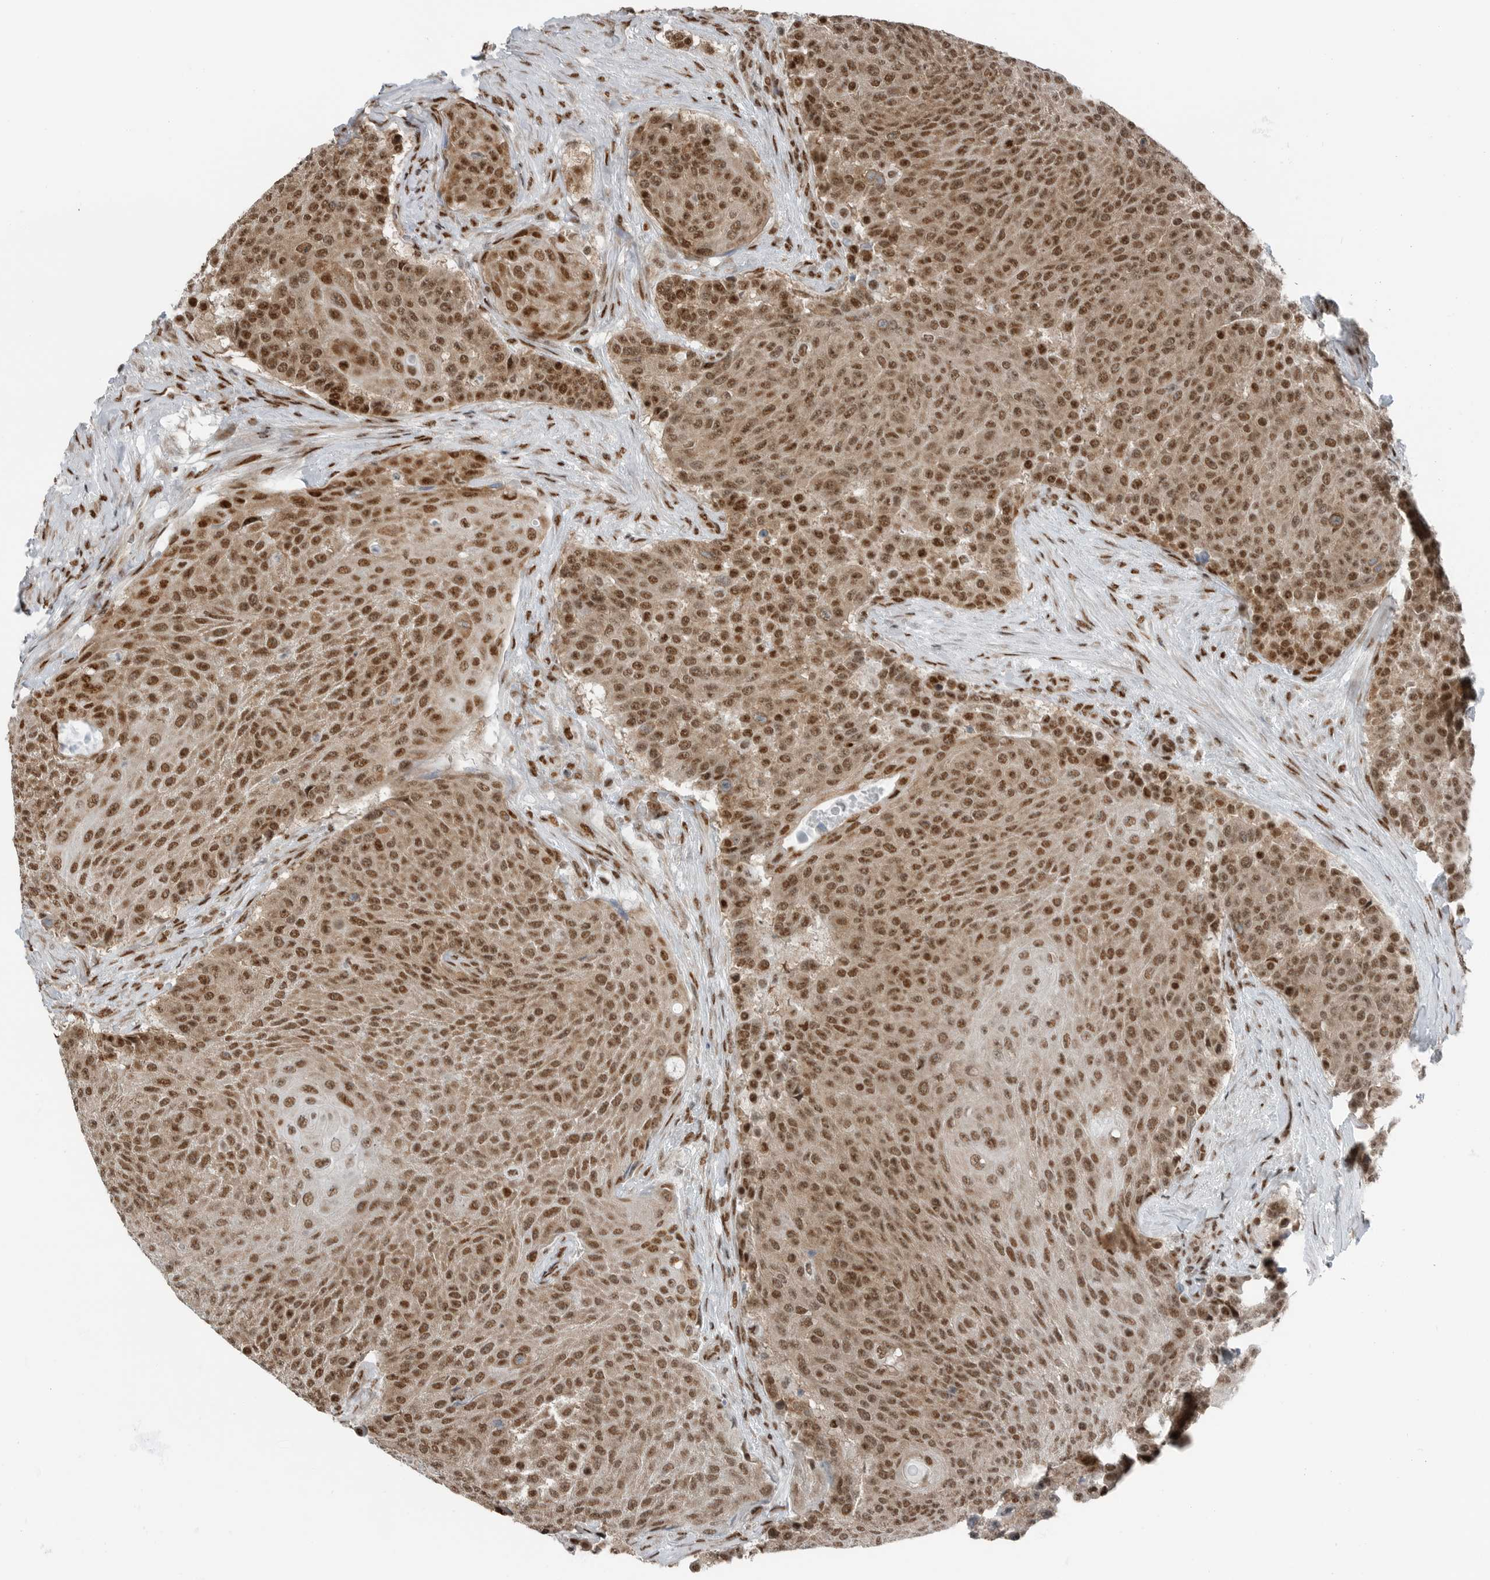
{"staining": {"intensity": "moderate", "quantity": ">75%", "location": "cytoplasmic/membranous,nuclear"}, "tissue": "urothelial cancer", "cell_type": "Tumor cells", "image_type": "cancer", "snomed": [{"axis": "morphology", "description": "Urothelial carcinoma, High grade"}, {"axis": "topography", "description": "Urinary bladder"}], "caption": "This is an image of immunohistochemistry (IHC) staining of high-grade urothelial carcinoma, which shows moderate positivity in the cytoplasmic/membranous and nuclear of tumor cells.", "gene": "BLZF1", "patient": {"sex": "female", "age": 63}}